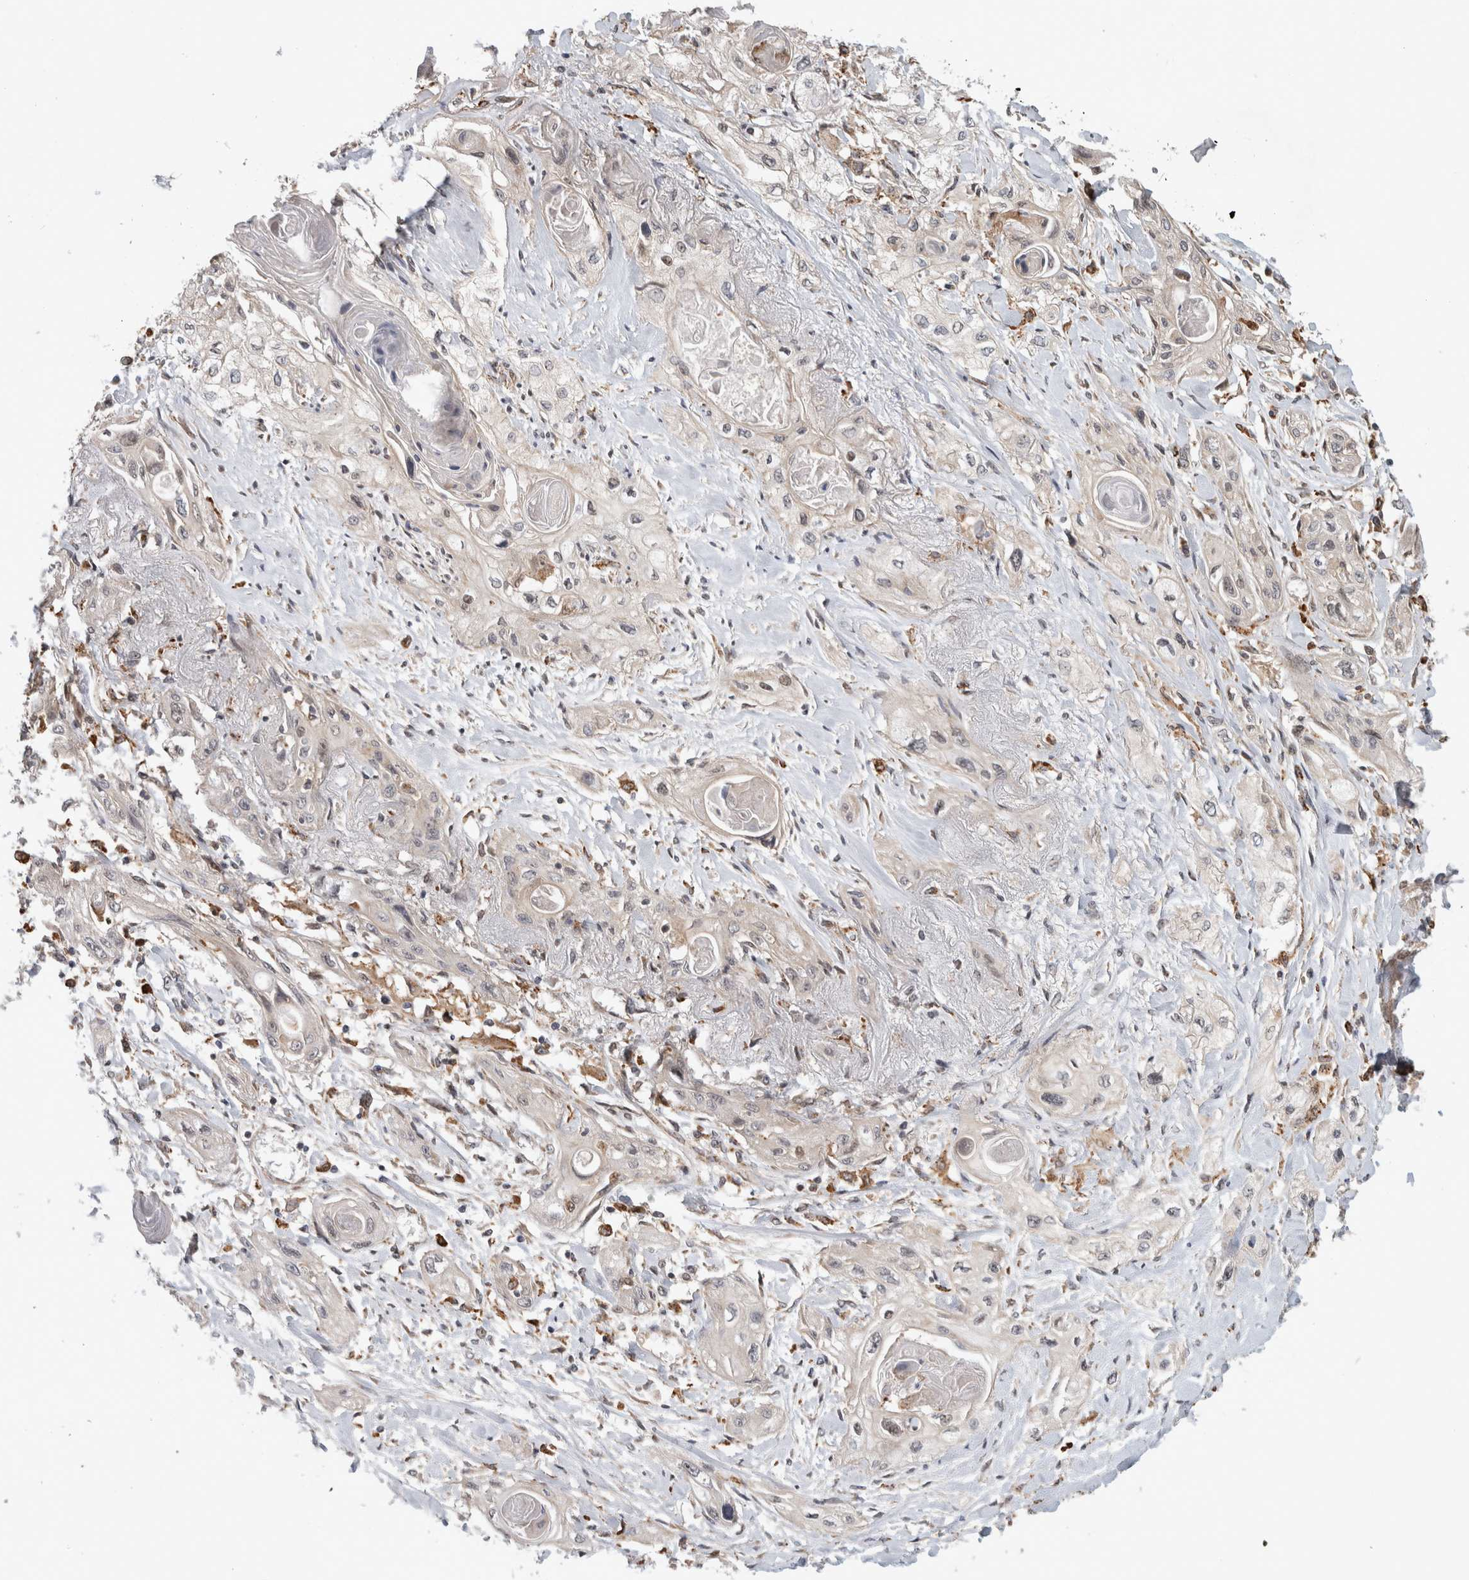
{"staining": {"intensity": "negative", "quantity": "none", "location": "none"}, "tissue": "lung cancer", "cell_type": "Tumor cells", "image_type": "cancer", "snomed": [{"axis": "morphology", "description": "Squamous cell carcinoma, NOS"}, {"axis": "topography", "description": "Lung"}], "caption": "Tumor cells are negative for protein expression in human lung cancer.", "gene": "NAB2", "patient": {"sex": "female", "age": 47}}